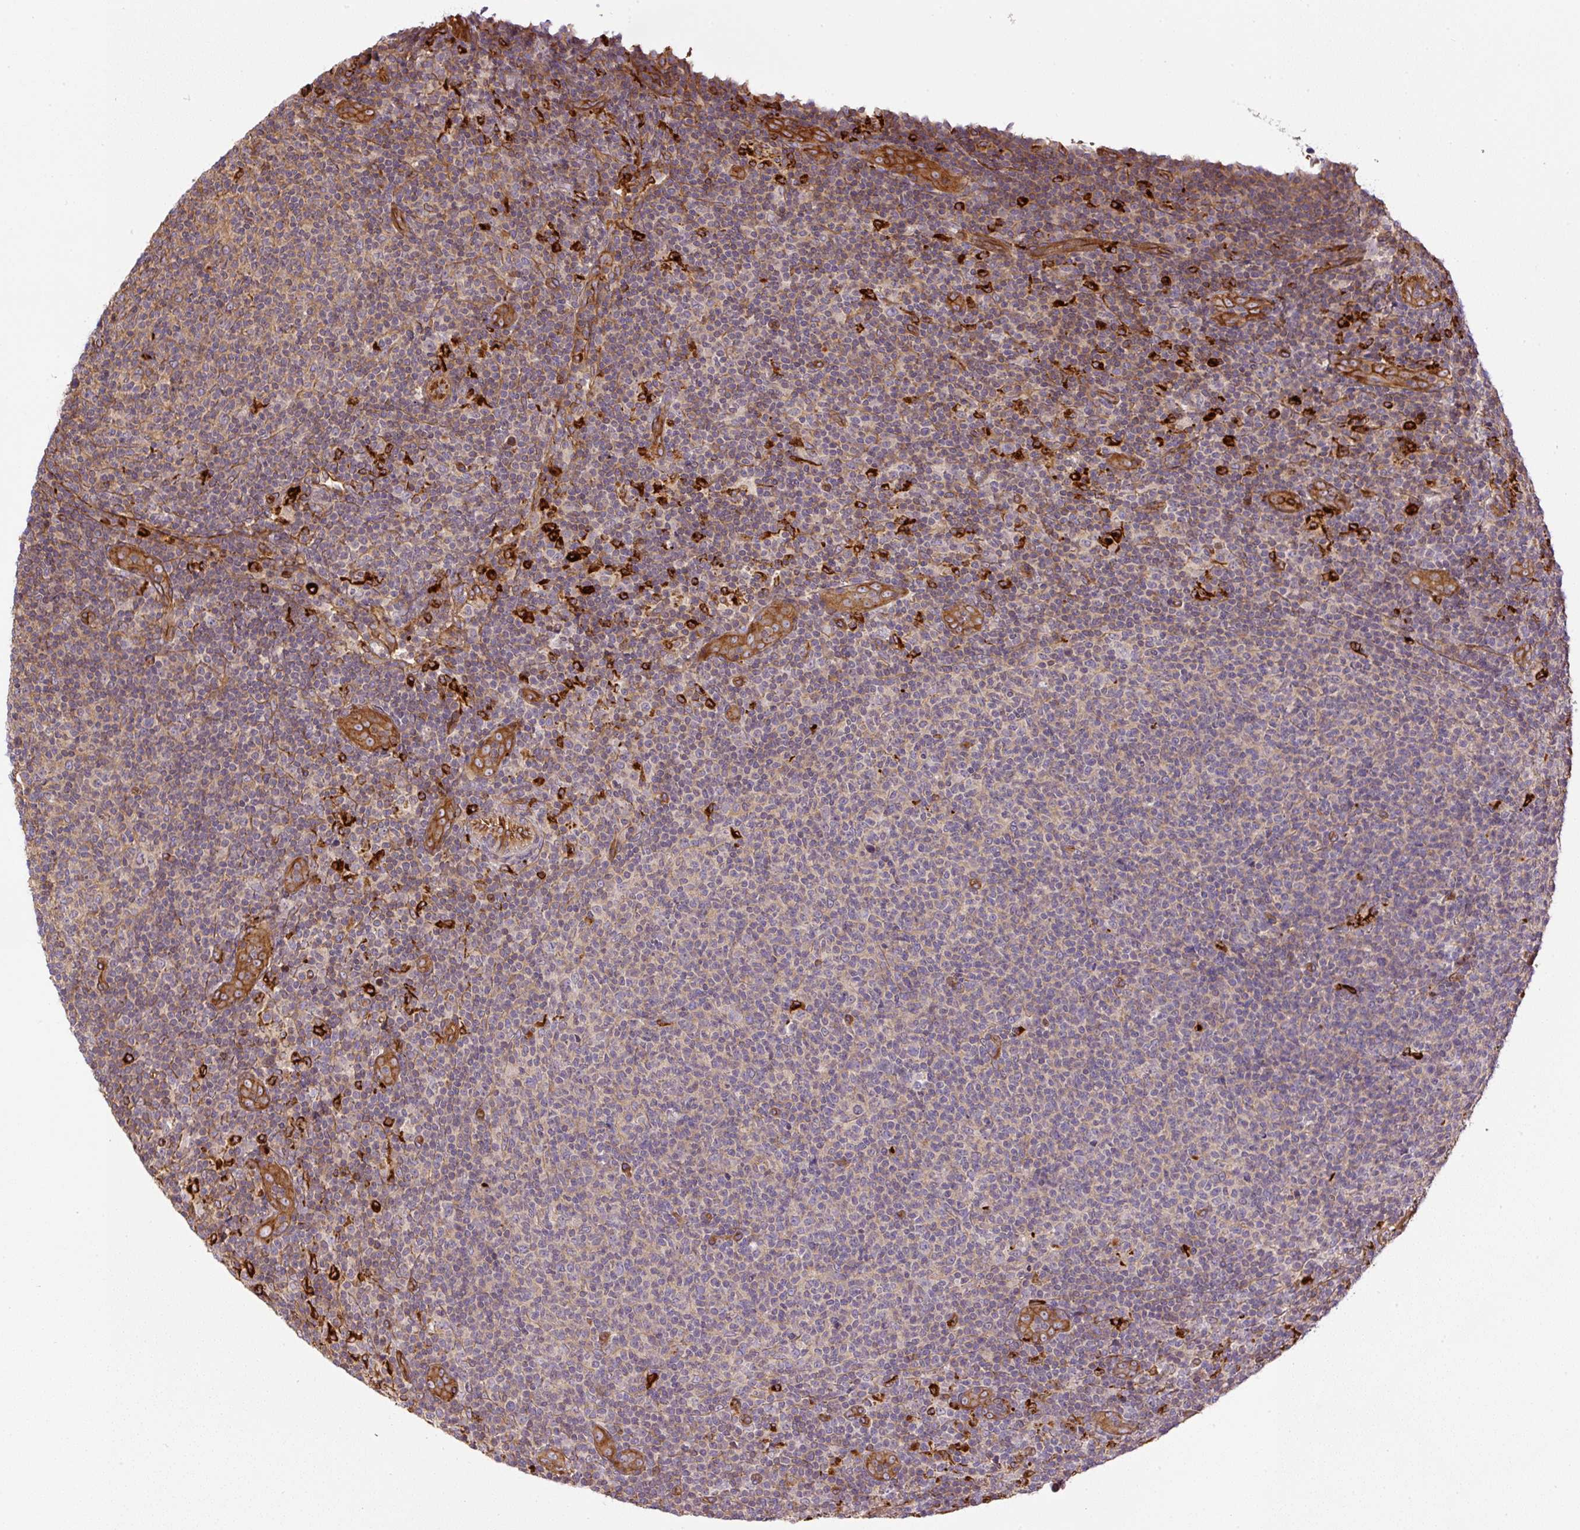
{"staining": {"intensity": "moderate", "quantity": "<25%", "location": "cytoplasmic/membranous"}, "tissue": "lymphoma", "cell_type": "Tumor cells", "image_type": "cancer", "snomed": [{"axis": "morphology", "description": "Malignant lymphoma, non-Hodgkin's type, Low grade"}, {"axis": "topography", "description": "Lymph node"}], "caption": "Protein analysis of malignant lymphoma, non-Hodgkin's type (low-grade) tissue shows moderate cytoplasmic/membranous expression in approximately <25% of tumor cells.", "gene": "B3GALT5", "patient": {"sex": "male", "age": 66}}